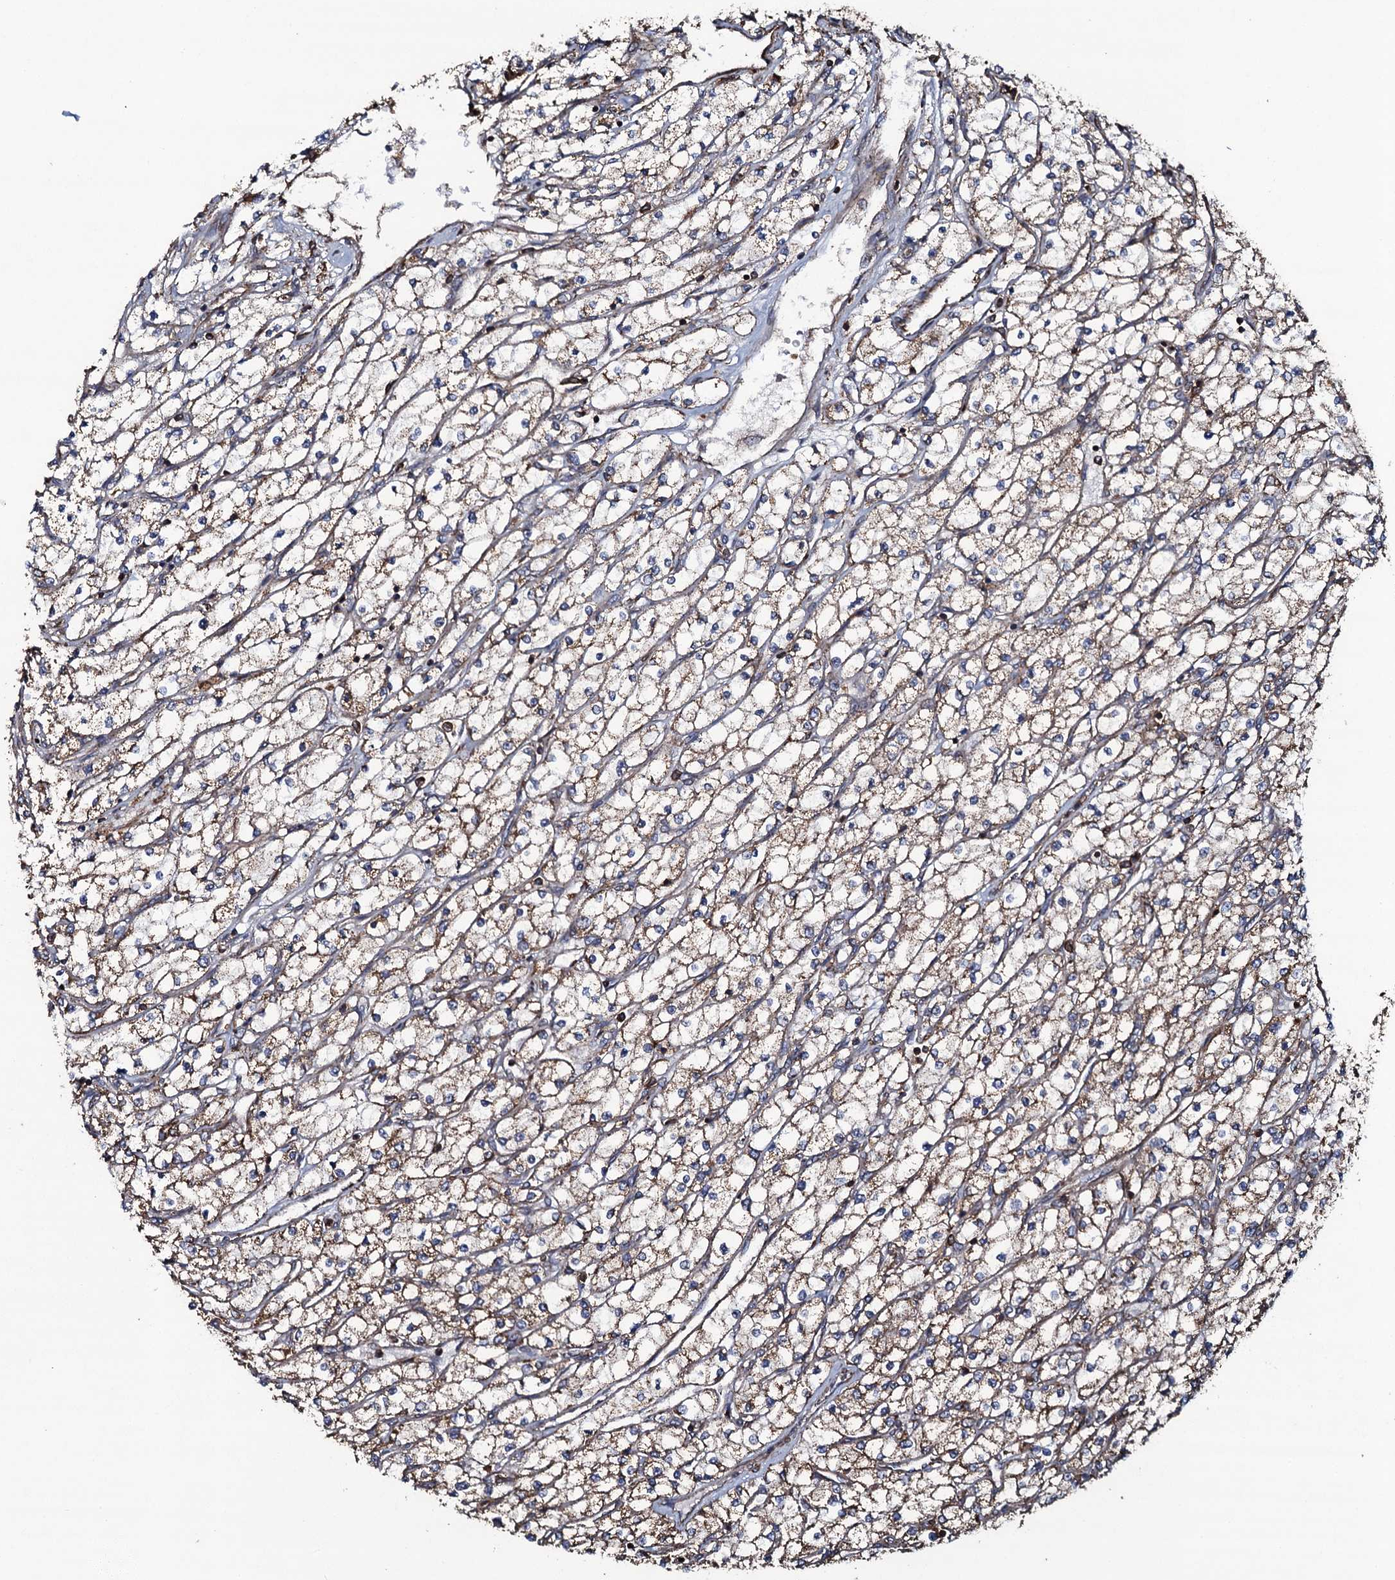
{"staining": {"intensity": "moderate", "quantity": ">75%", "location": "cytoplasmic/membranous"}, "tissue": "renal cancer", "cell_type": "Tumor cells", "image_type": "cancer", "snomed": [{"axis": "morphology", "description": "Adenocarcinoma, NOS"}, {"axis": "topography", "description": "Kidney"}], "caption": "Immunohistochemical staining of human renal cancer exhibits moderate cytoplasmic/membranous protein staining in approximately >75% of tumor cells. The staining was performed using DAB (3,3'-diaminobenzidine) to visualize the protein expression in brown, while the nuclei were stained in blue with hematoxylin (Magnification: 20x).", "gene": "VWA8", "patient": {"sex": "male", "age": 80}}